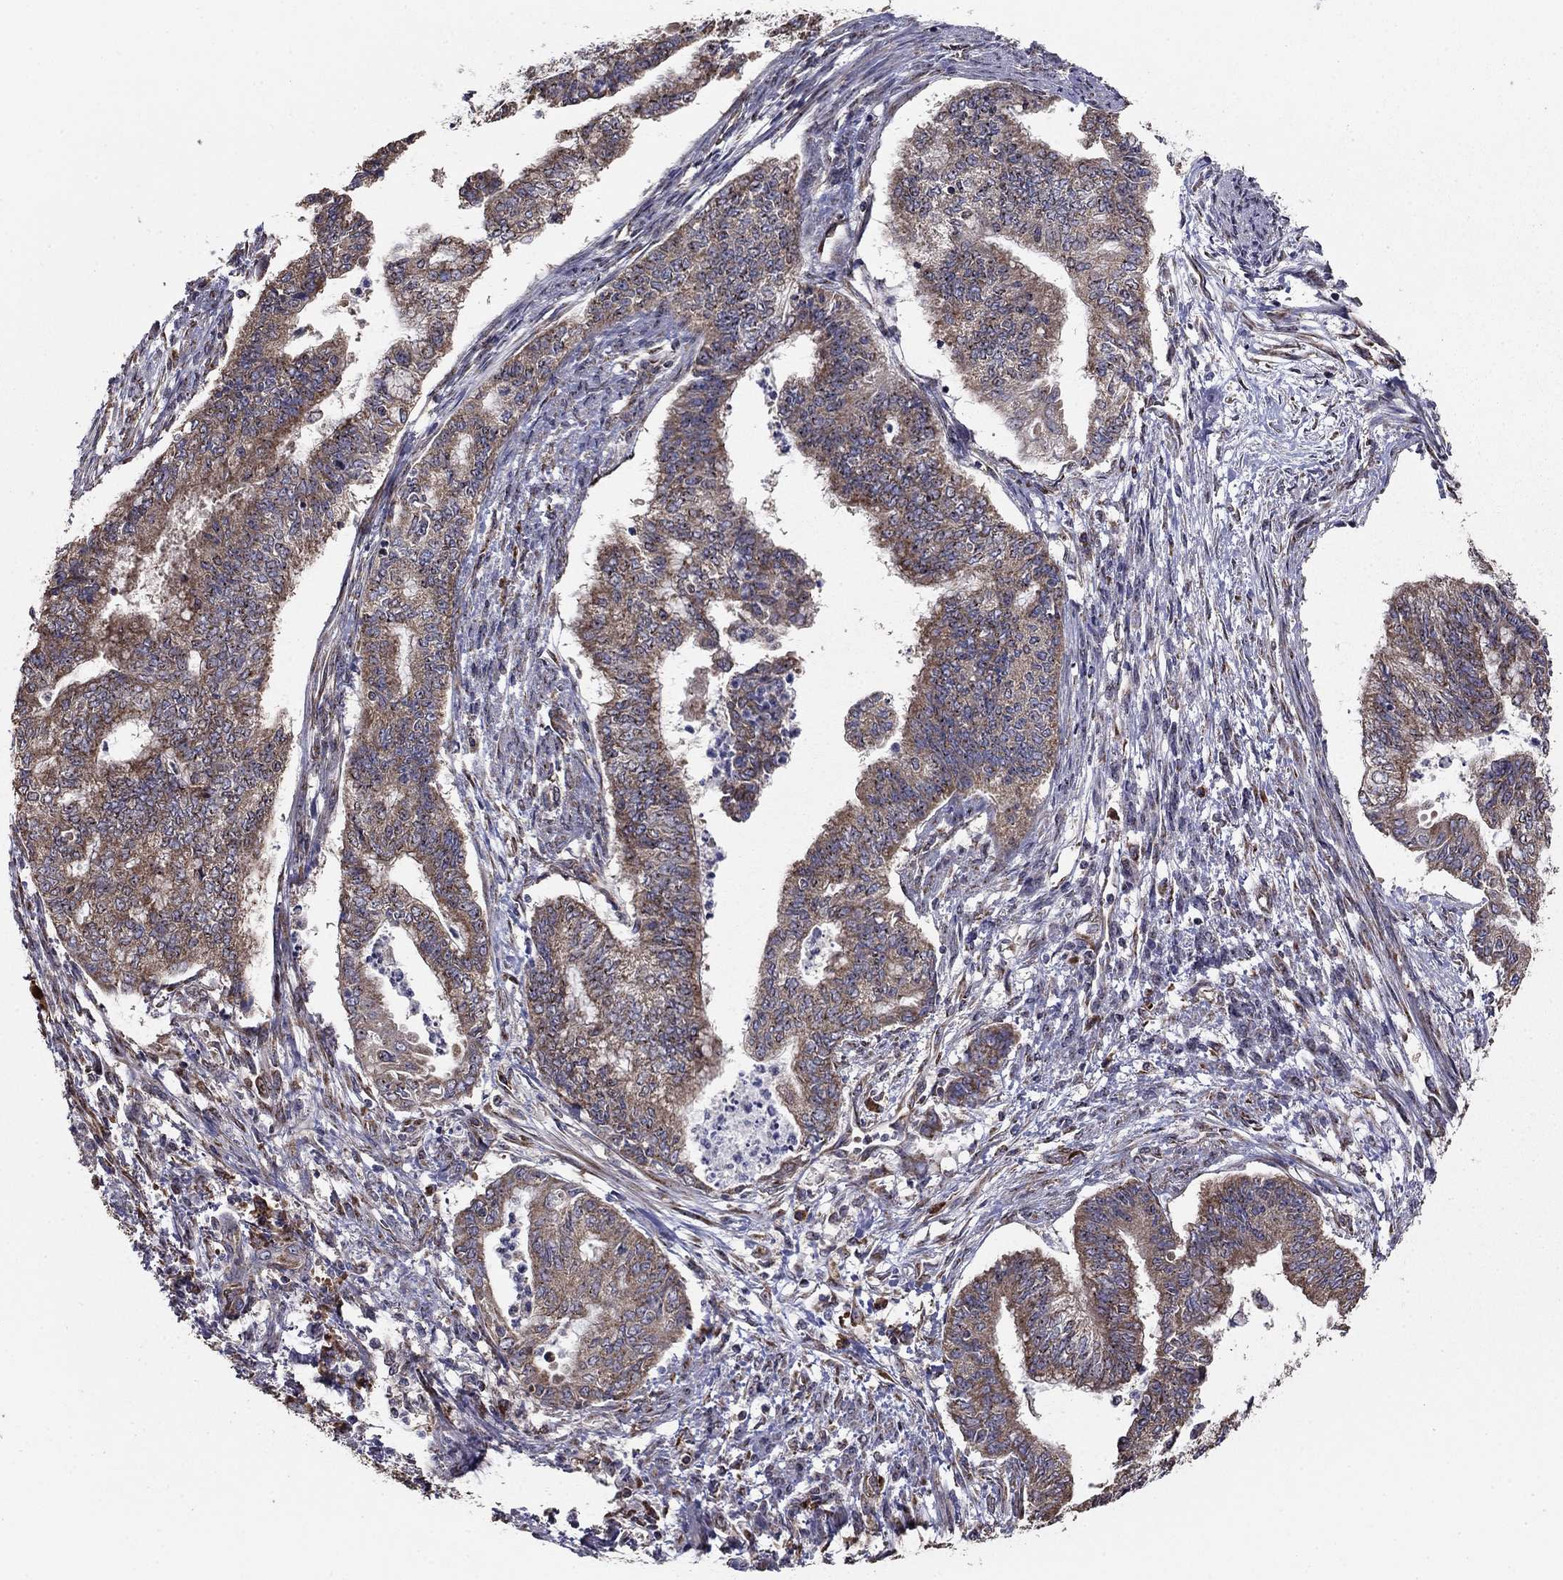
{"staining": {"intensity": "moderate", "quantity": "25%-75%", "location": "cytoplasmic/membranous"}, "tissue": "endometrial cancer", "cell_type": "Tumor cells", "image_type": "cancer", "snomed": [{"axis": "morphology", "description": "Adenocarcinoma, NOS"}, {"axis": "topography", "description": "Endometrium"}], "caption": "This is a histology image of IHC staining of endometrial adenocarcinoma, which shows moderate positivity in the cytoplasmic/membranous of tumor cells.", "gene": "NKIRAS1", "patient": {"sex": "female", "age": 65}}